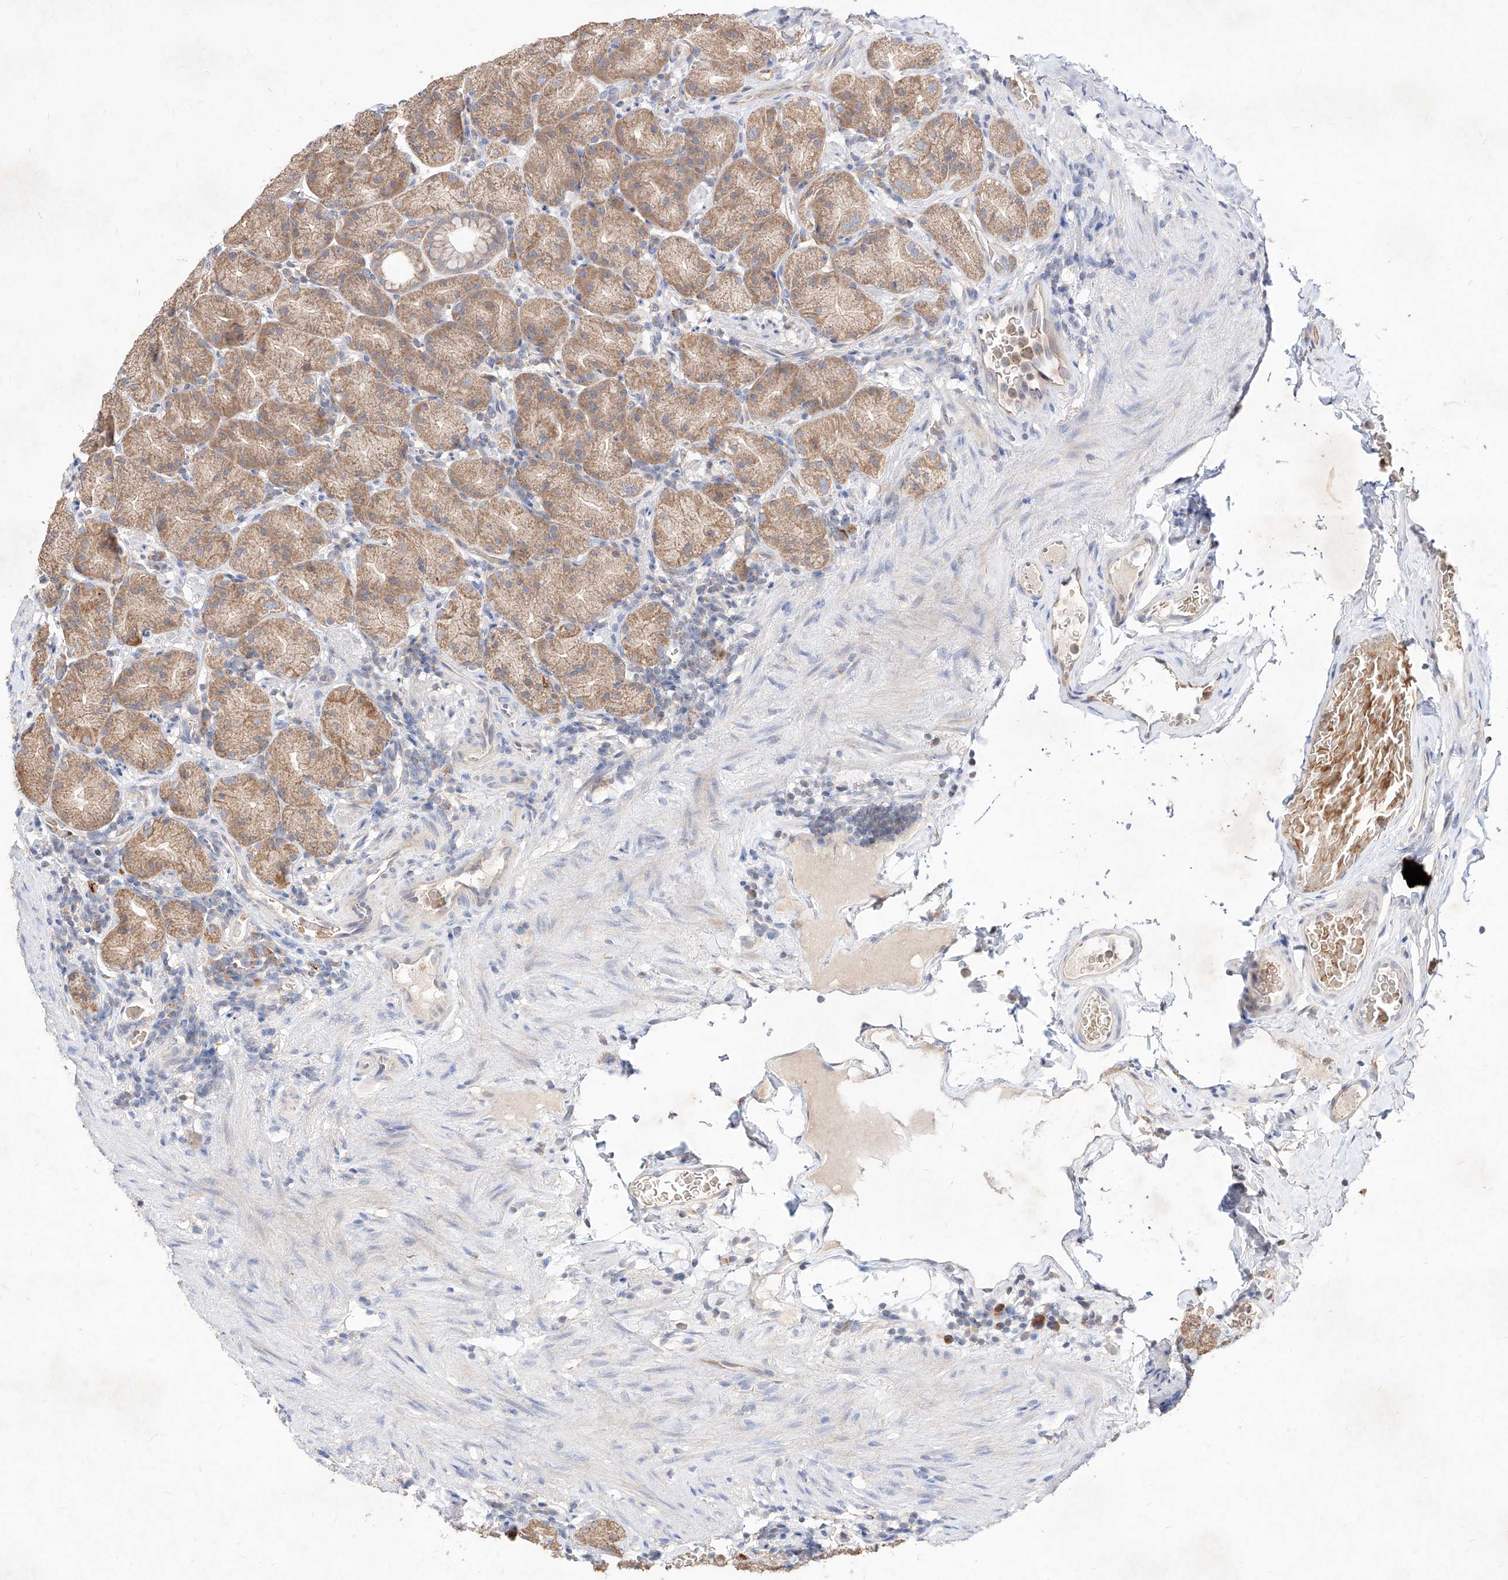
{"staining": {"intensity": "moderate", "quantity": ">75%", "location": "cytoplasmic/membranous"}, "tissue": "stomach", "cell_type": "Glandular cells", "image_type": "normal", "snomed": [{"axis": "morphology", "description": "Normal tissue, NOS"}, {"axis": "topography", "description": "Stomach, upper"}], "caption": "Glandular cells display medium levels of moderate cytoplasmic/membranous staining in approximately >75% of cells in unremarkable stomach. Nuclei are stained in blue.", "gene": "TSNAX", "patient": {"sex": "male", "age": 68}}